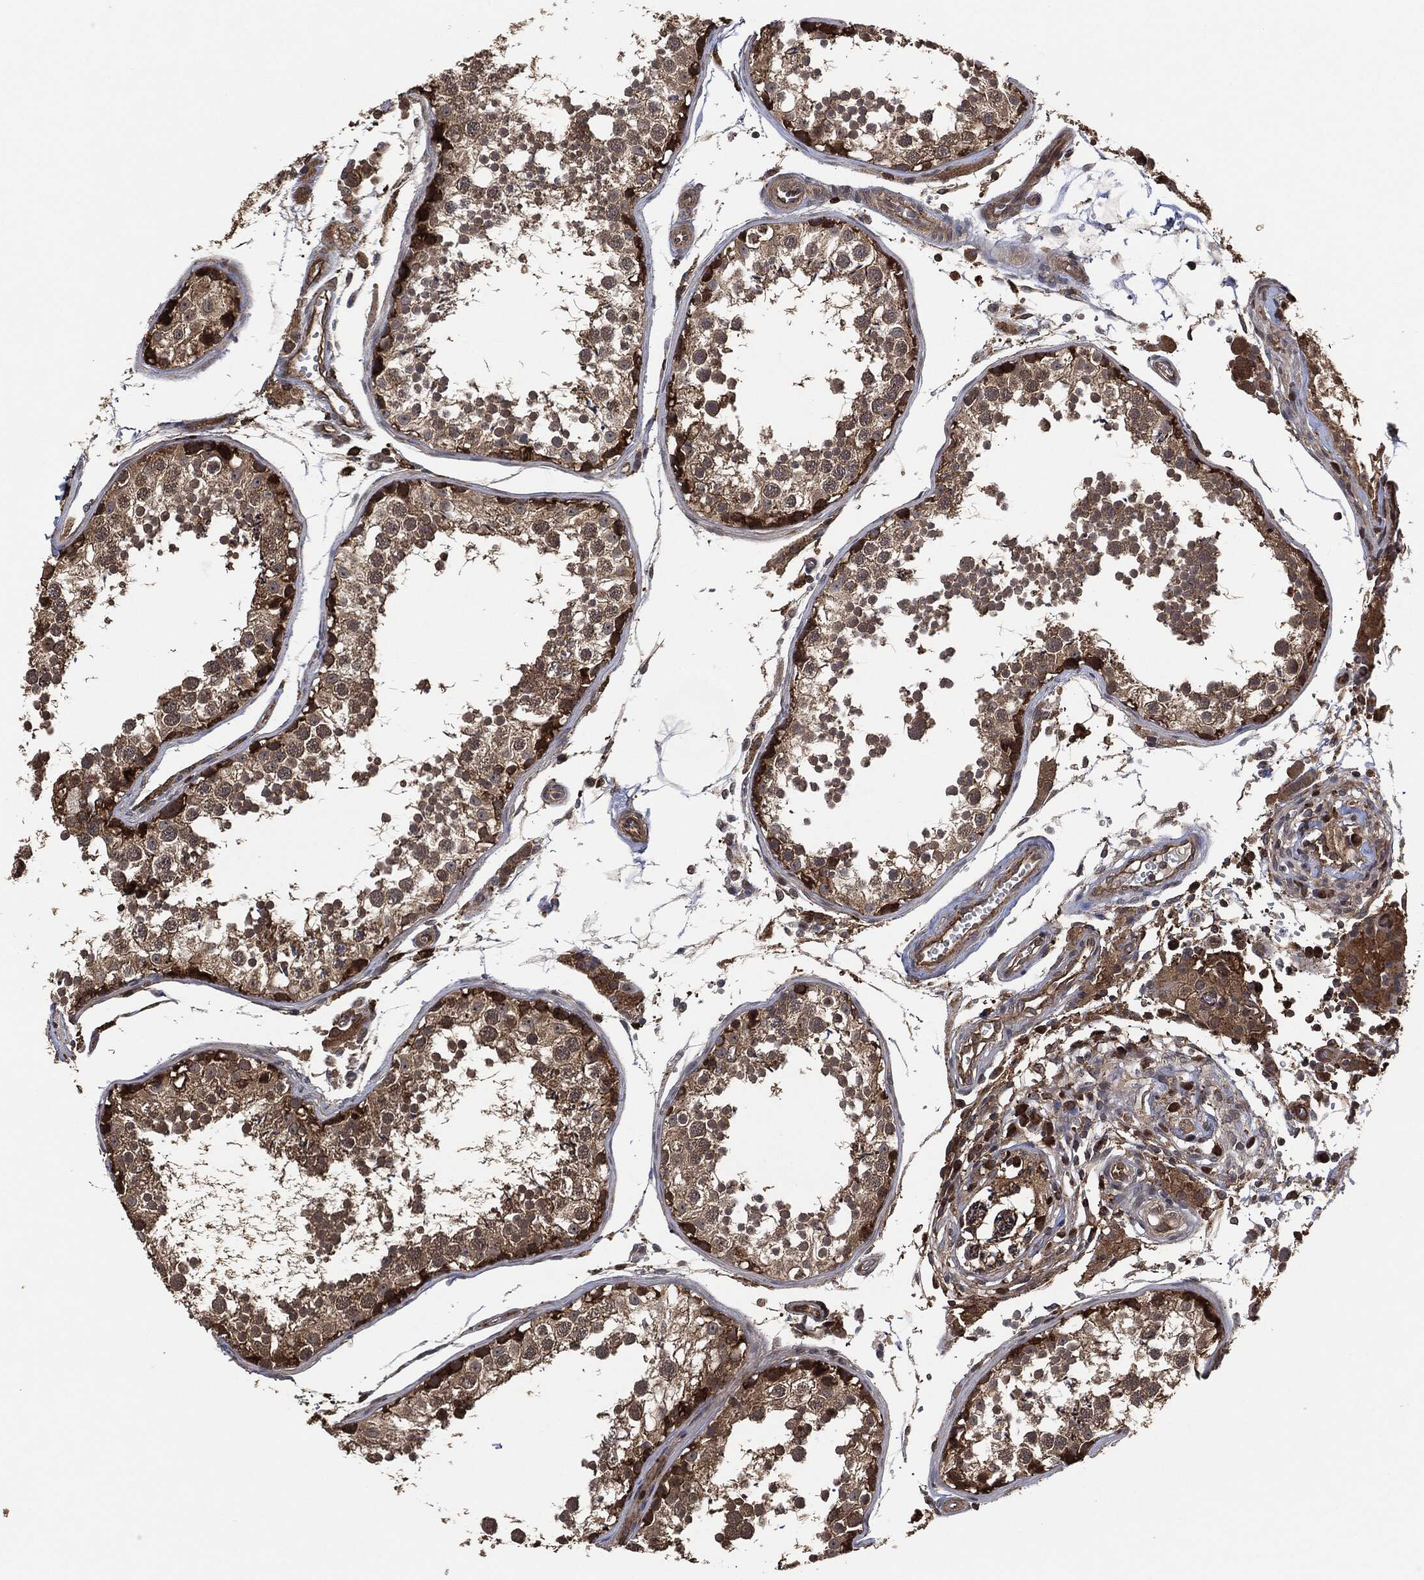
{"staining": {"intensity": "strong", "quantity": "<25%", "location": "cytoplasmic/membranous"}, "tissue": "testis", "cell_type": "Cells in seminiferous ducts", "image_type": "normal", "snomed": [{"axis": "morphology", "description": "Normal tissue, NOS"}, {"axis": "topography", "description": "Testis"}], "caption": "The micrograph demonstrates immunohistochemical staining of unremarkable testis. There is strong cytoplasmic/membranous staining is identified in about <25% of cells in seminiferous ducts. Using DAB (brown) and hematoxylin (blue) stains, captured at high magnification using brightfield microscopy.", "gene": "TPT1", "patient": {"sex": "male", "age": 29}}